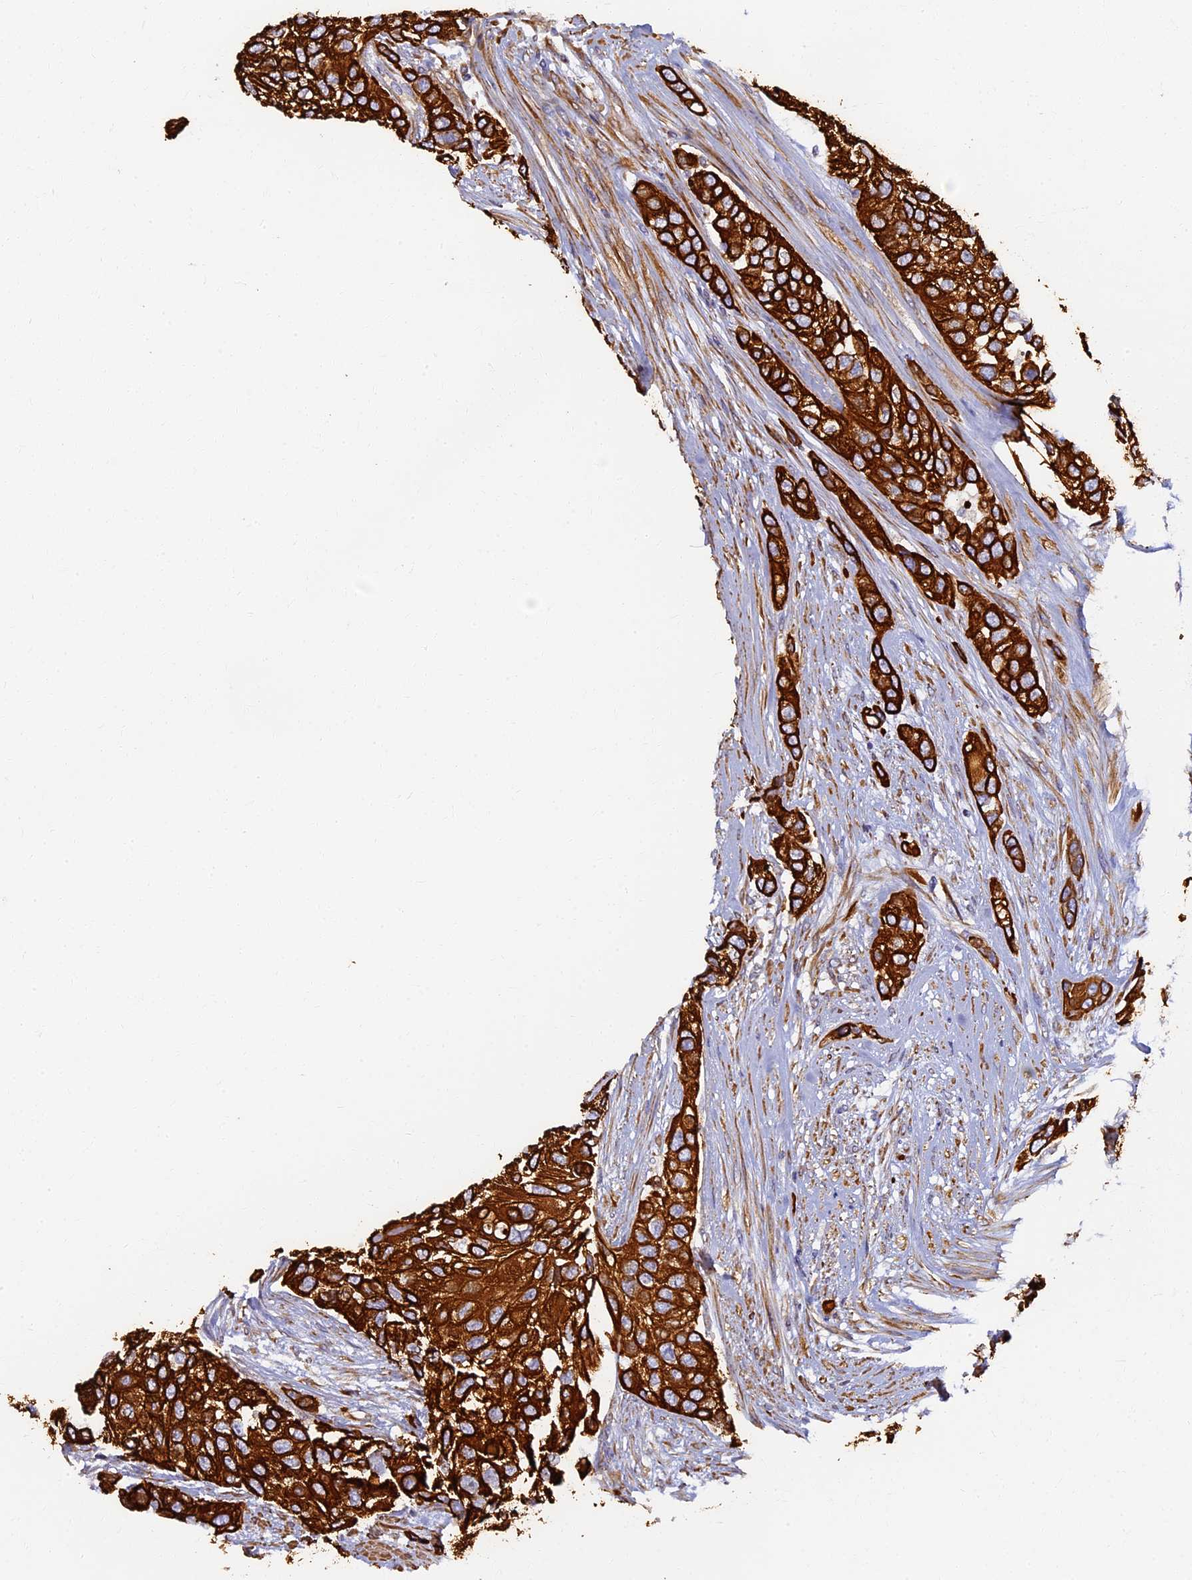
{"staining": {"intensity": "strong", "quantity": ">75%", "location": "cytoplasmic/membranous"}, "tissue": "urothelial cancer", "cell_type": "Tumor cells", "image_type": "cancer", "snomed": [{"axis": "morphology", "description": "Normal tissue, NOS"}, {"axis": "morphology", "description": "Urothelial carcinoma, High grade"}, {"axis": "topography", "description": "Vascular tissue"}, {"axis": "topography", "description": "Urinary bladder"}], "caption": "Immunohistochemistry (IHC) micrograph of neoplastic tissue: human urothelial carcinoma (high-grade) stained using IHC shows high levels of strong protein expression localized specifically in the cytoplasmic/membranous of tumor cells, appearing as a cytoplasmic/membranous brown color.", "gene": "LRRC57", "patient": {"sex": "female", "age": 56}}